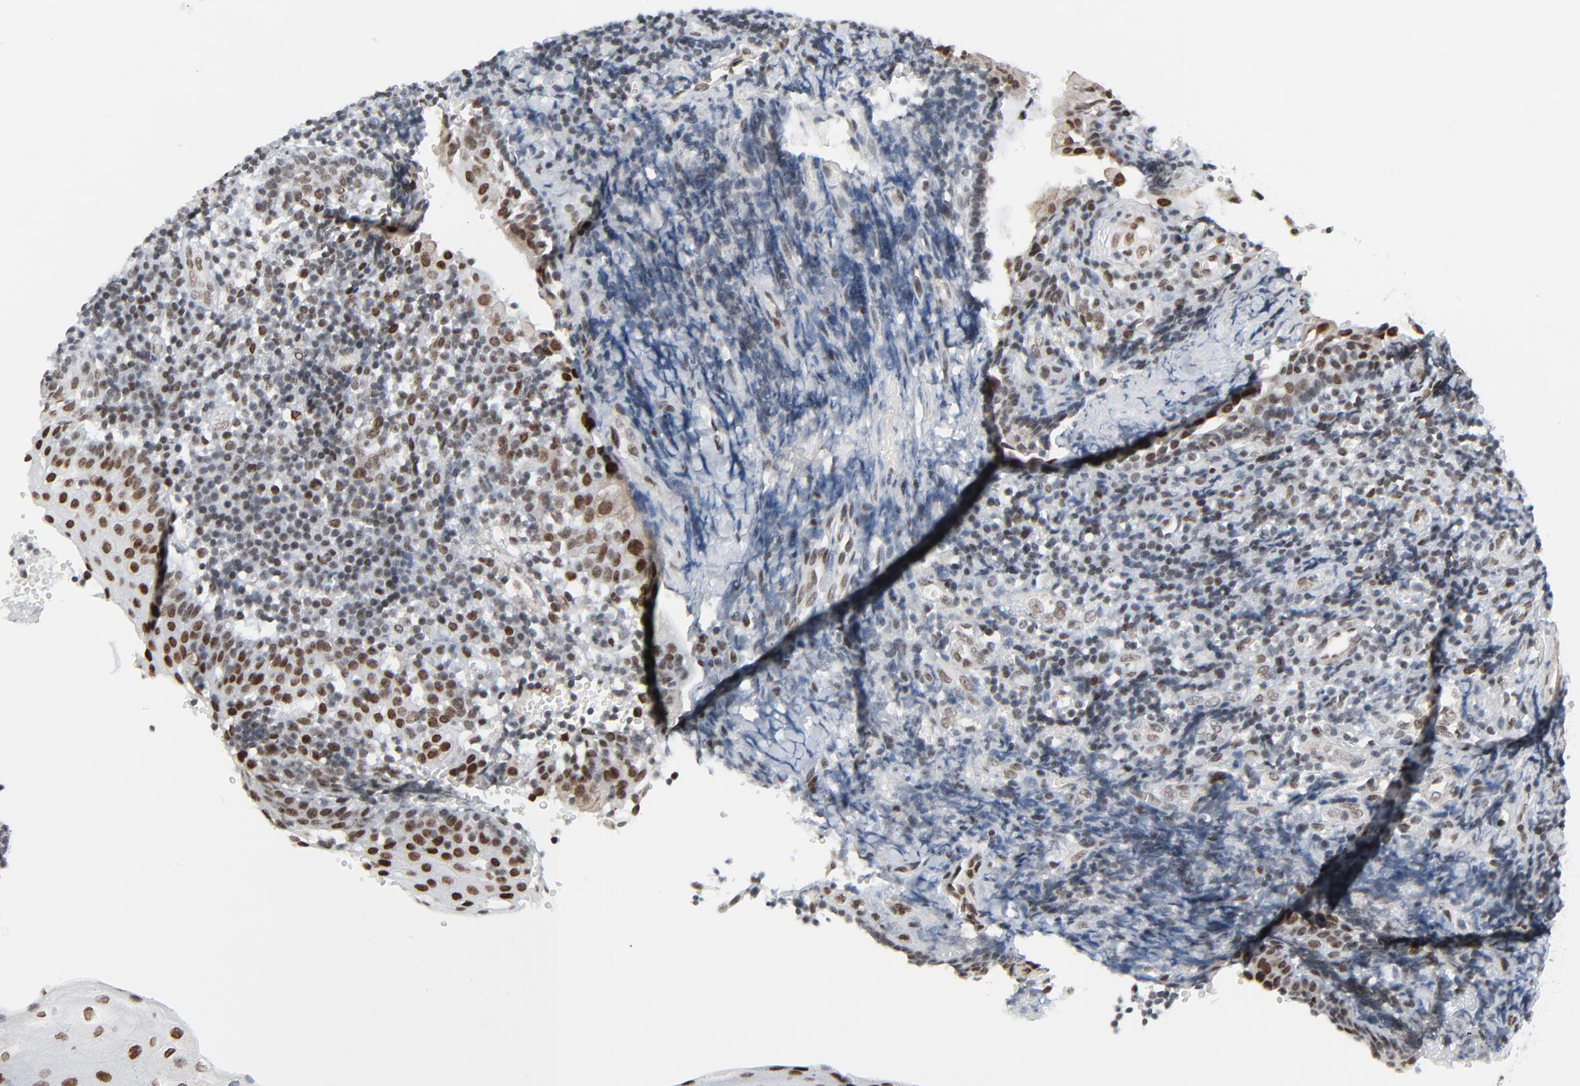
{"staining": {"intensity": "weak", "quantity": "25%-75%", "location": "nuclear"}, "tissue": "tonsil", "cell_type": "Germinal center cells", "image_type": "normal", "snomed": [{"axis": "morphology", "description": "Normal tissue, NOS"}, {"axis": "topography", "description": "Tonsil"}], "caption": "Weak nuclear staining for a protein is identified in about 25%-75% of germinal center cells of benign tonsil using immunohistochemistry.", "gene": "FBXO28", "patient": {"sex": "female", "age": 40}}